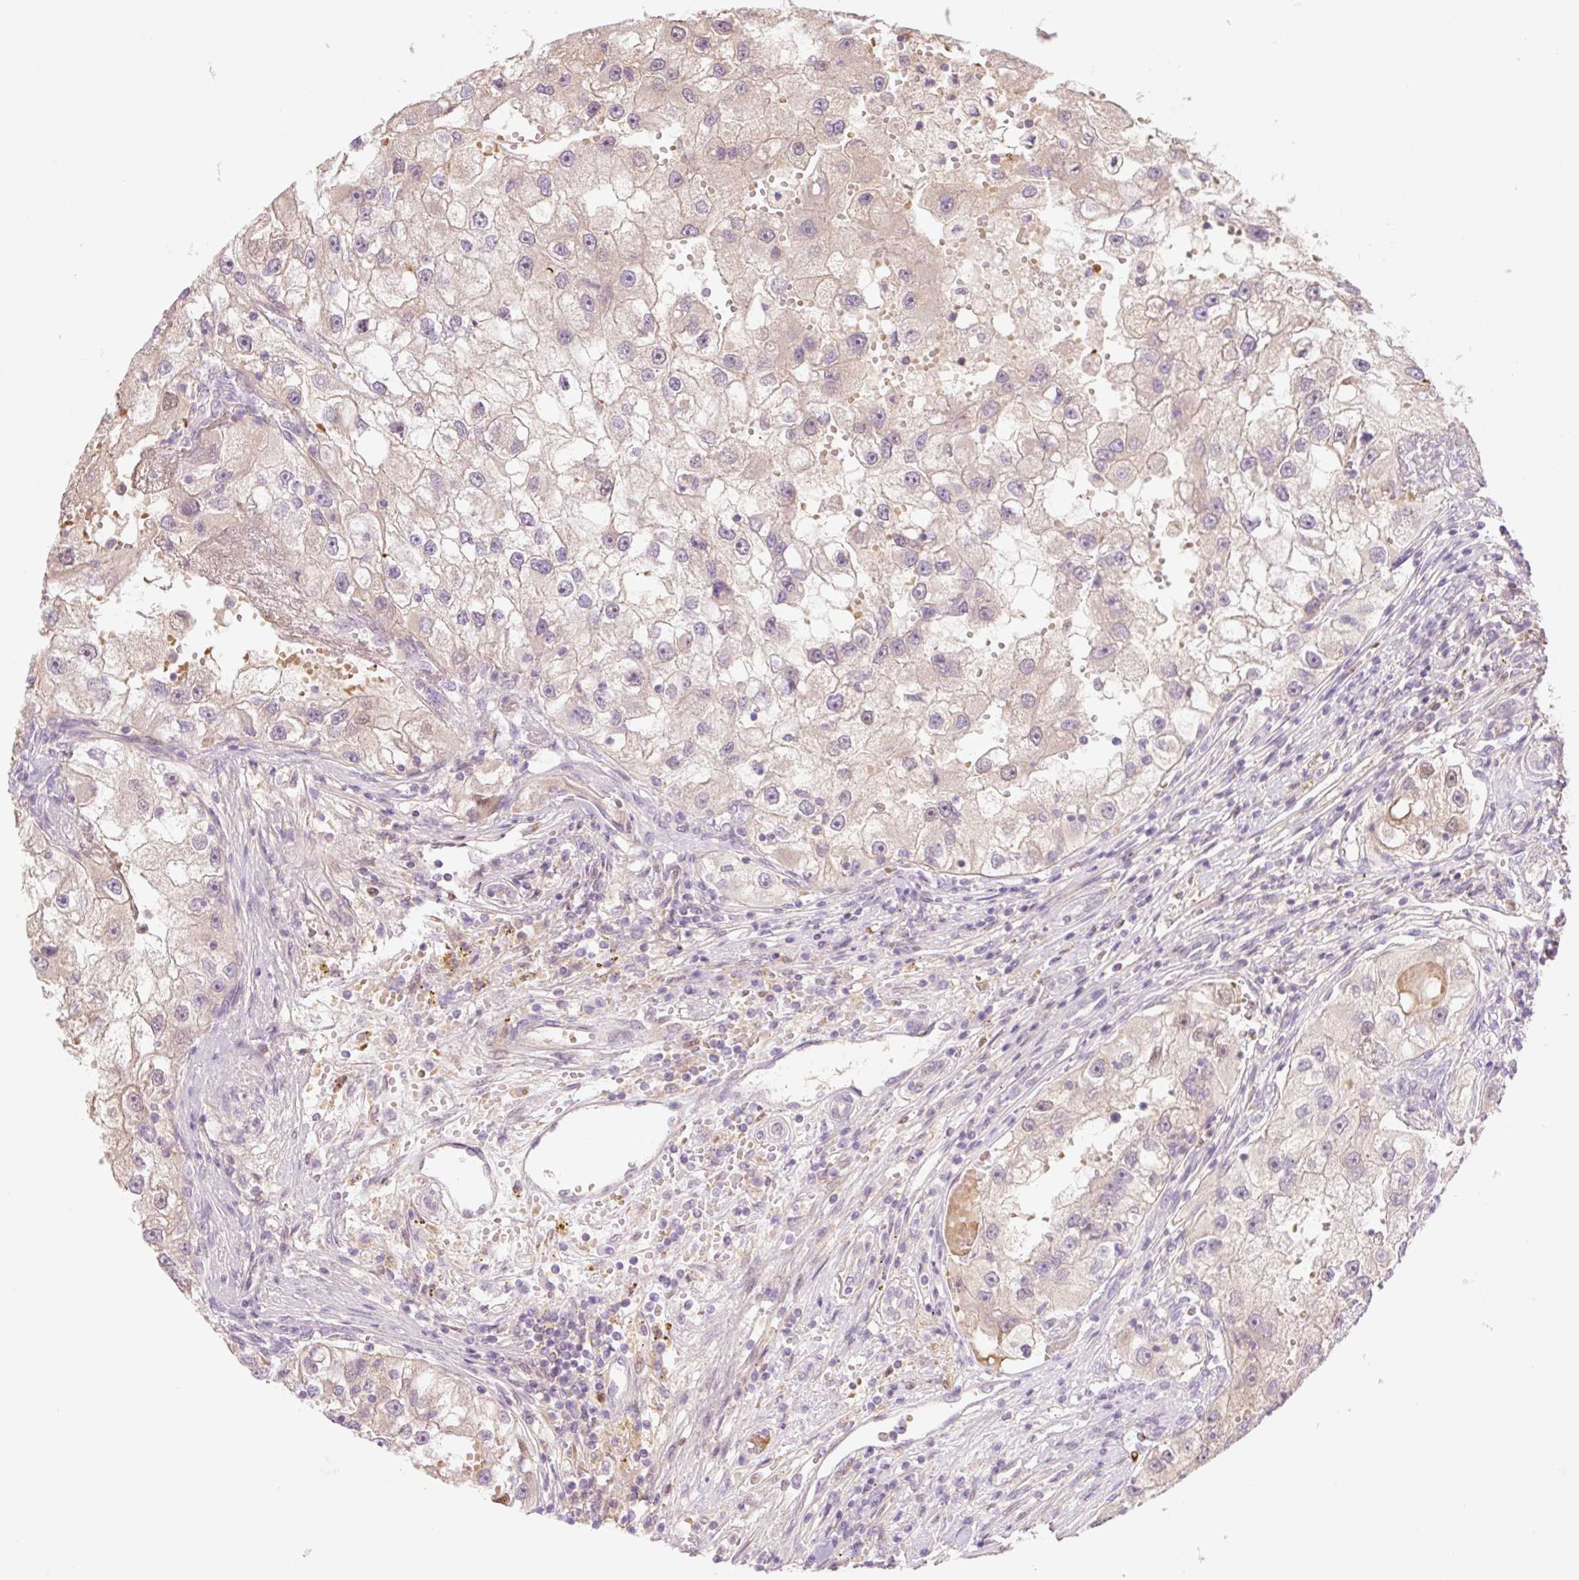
{"staining": {"intensity": "negative", "quantity": "none", "location": "none"}, "tissue": "renal cancer", "cell_type": "Tumor cells", "image_type": "cancer", "snomed": [{"axis": "morphology", "description": "Adenocarcinoma, NOS"}, {"axis": "topography", "description": "Kidney"}], "caption": "Tumor cells are negative for protein expression in human renal cancer.", "gene": "HEBP1", "patient": {"sex": "male", "age": 63}}